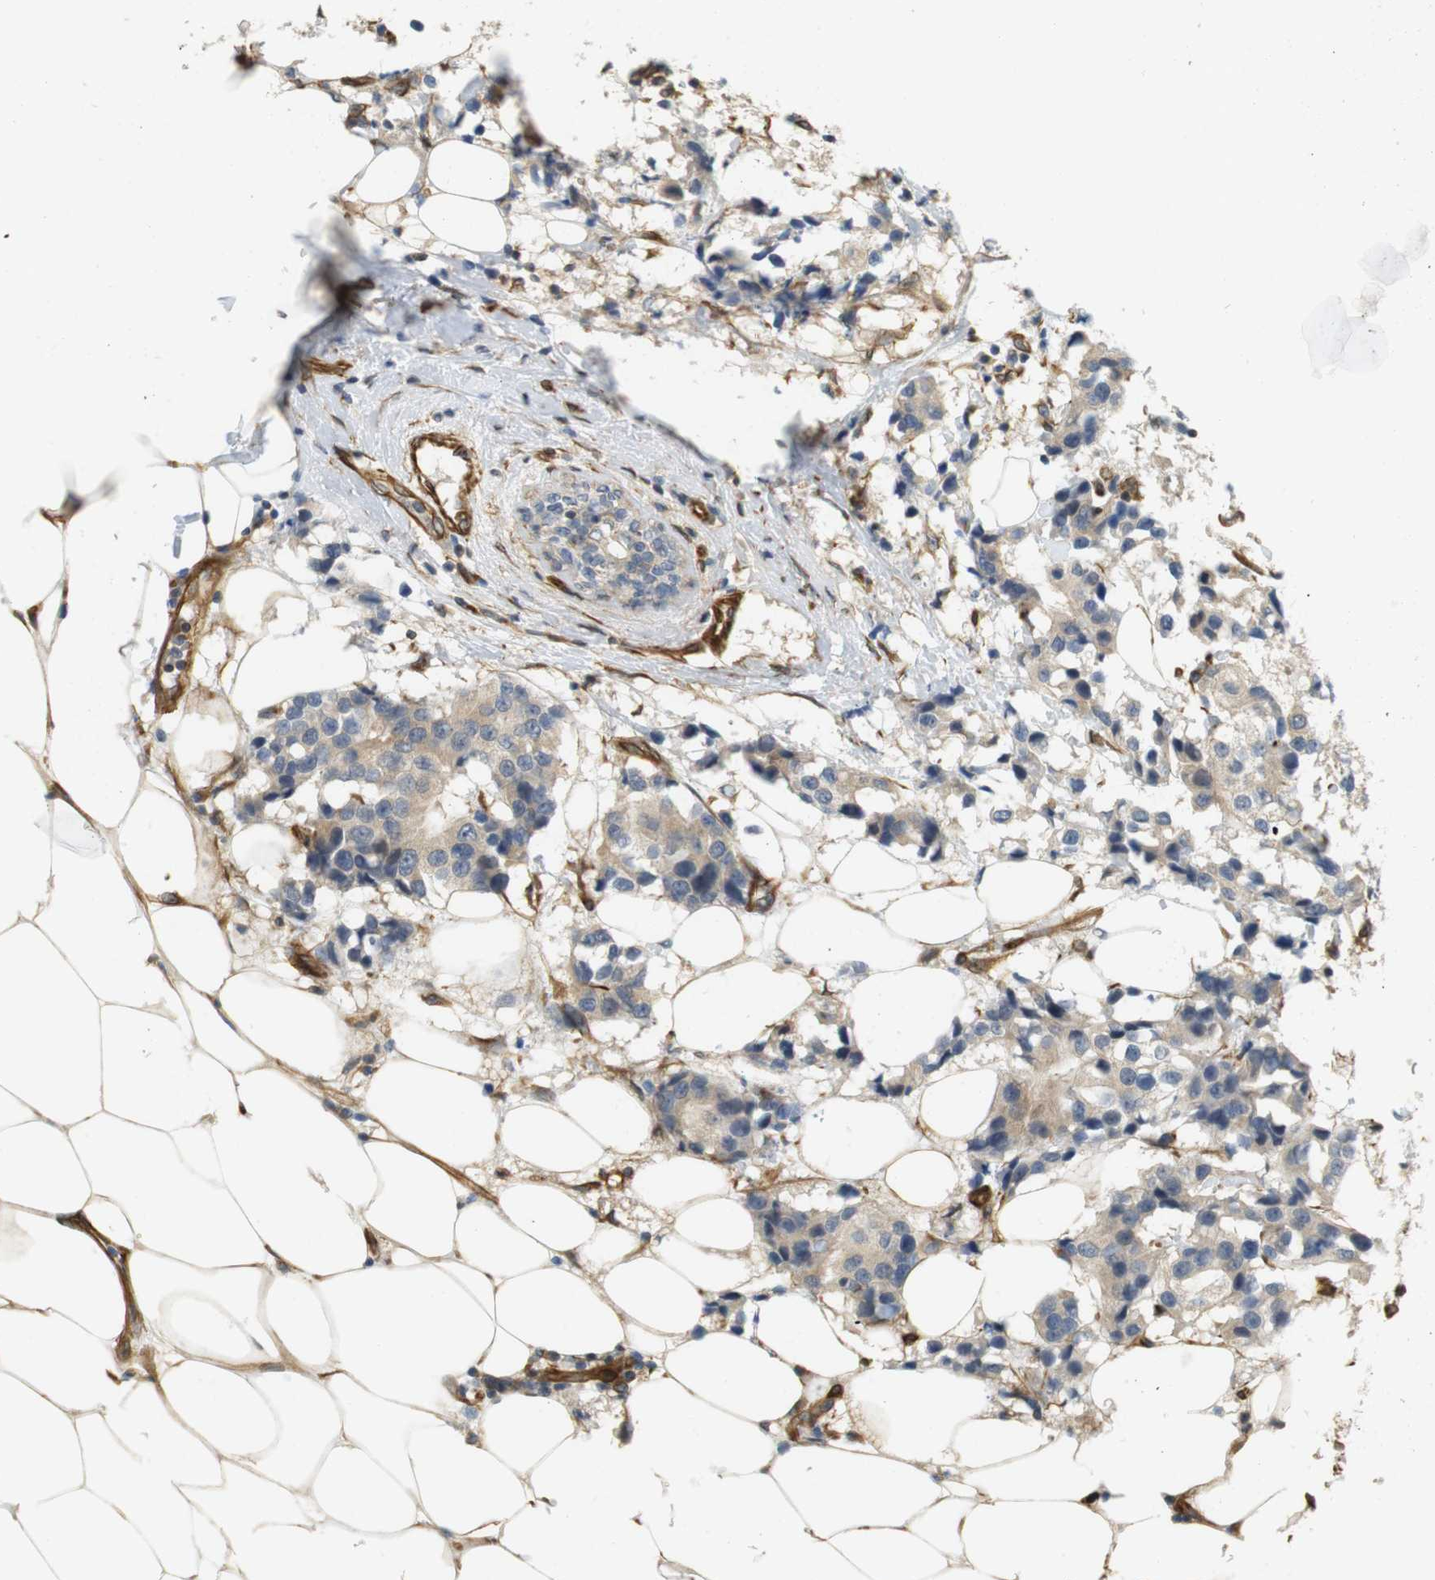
{"staining": {"intensity": "weak", "quantity": ">75%", "location": "cytoplasmic/membranous"}, "tissue": "breast cancer", "cell_type": "Tumor cells", "image_type": "cancer", "snomed": [{"axis": "morphology", "description": "Normal tissue, NOS"}, {"axis": "morphology", "description": "Duct carcinoma"}, {"axis": "topography", "description": "Breast"}], "caption": "This image exhibits breast infiltrating ductal carcinoma stained with immunohistochemistry to label a protein in brown. The cytoplasmic/membranous of tumor cells show weak positivity for the protein. Nuclei are counter-stained blue.", "gene": "CYTH3", "patient": {"sex": "female", "age": 39}}